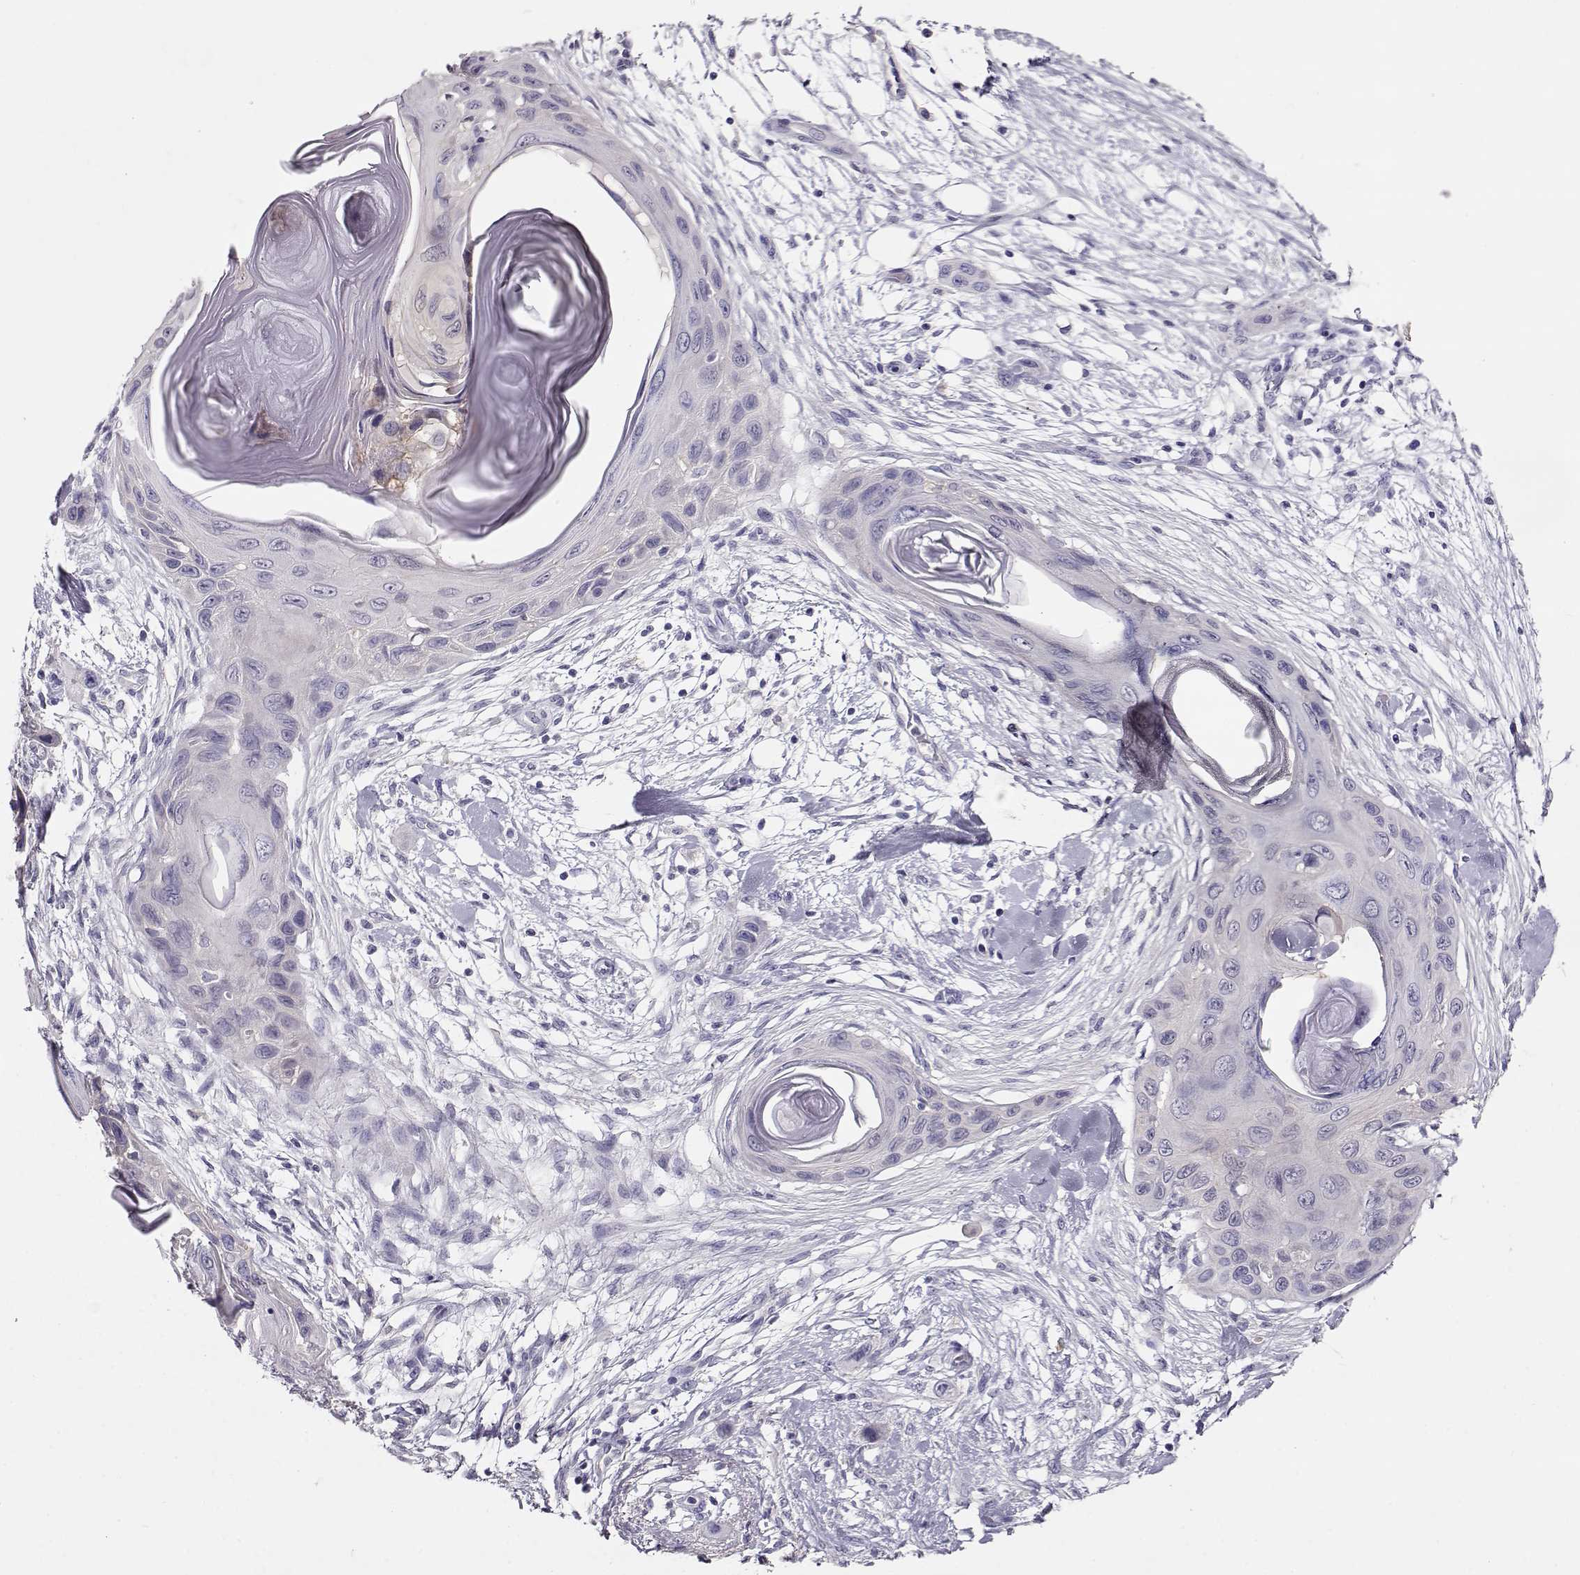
{"staining": {"intensity": "negative", "quantity": "none", "location": "none"}, "tissue": "skin cancer", "cell_type": "Tumor cells", "image_type": "cancer", "snomed": [{"axis": "morphology", "description": "Squamous cell carcinoma, NOS"}, {"axis": "topography", "description": "Skin"}], "caption": "Immunohistochemistry (IHC) photomicrograph of skin cancer stained for a protein (brown), which demonstrates no staining in tumor cells.", "gene": "NDRG4", "patient": {"sex": "male", "age": 79}}